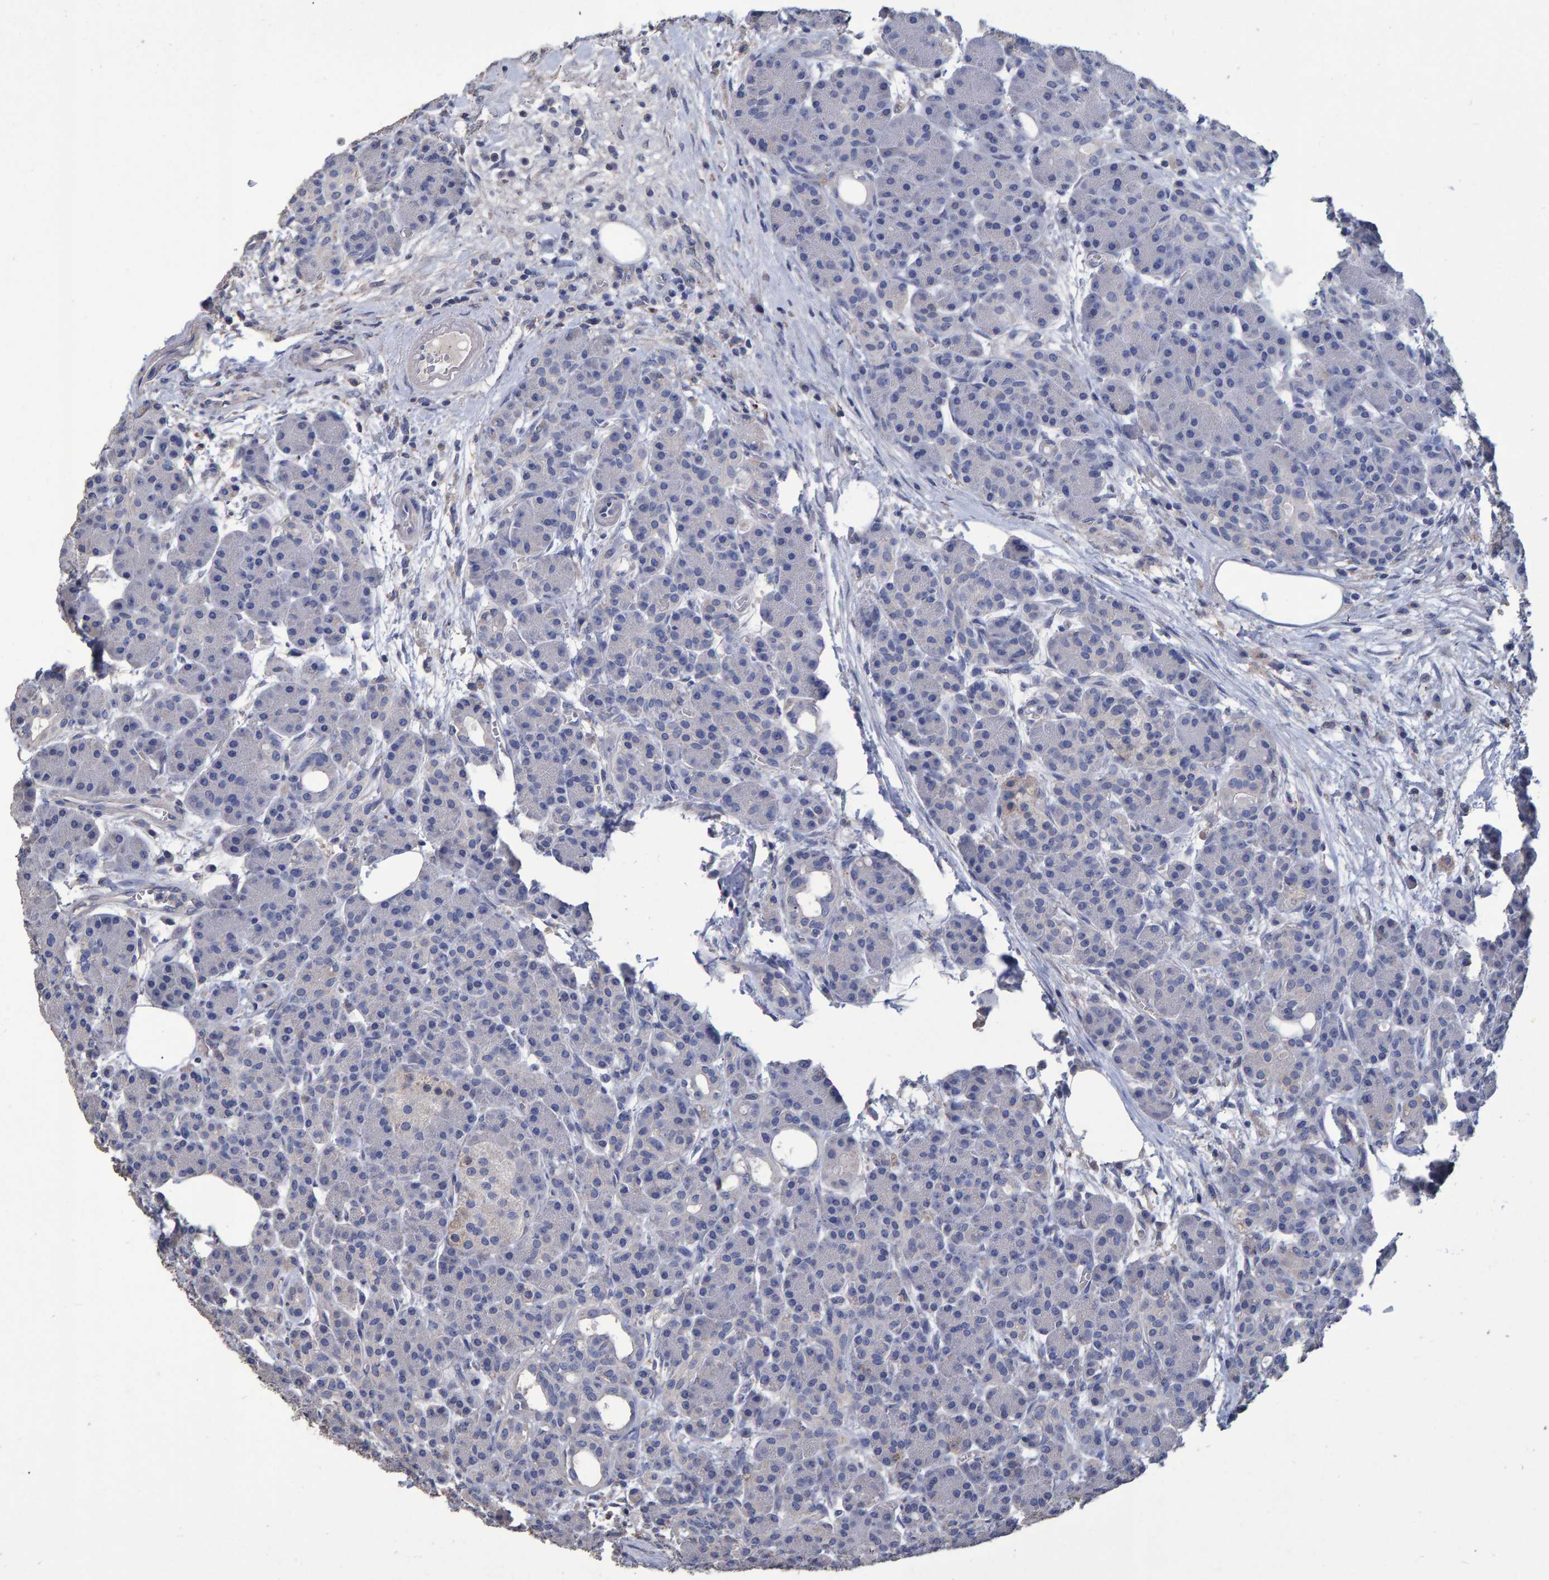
{"staining": {"intensity": "negative", "quantity": "none", "location": "none"}, "tissue": "pancreas", "cell_type": "Exocrine glandular cells", "image_type": "normal", "snomed": [{"axis": "morphology", "description": "Normal tissue, NOS"}, {"axis": "topography", "description": "Pancreas"}], "caption": "High power microscopy micrograph of an immunohistochemistry micrograph of unremarkable pancreas, revealing no significant expression in exocrine glandular cells.", "gene": "HEMGN", "patient": {"sex": "male", "age": 63}}